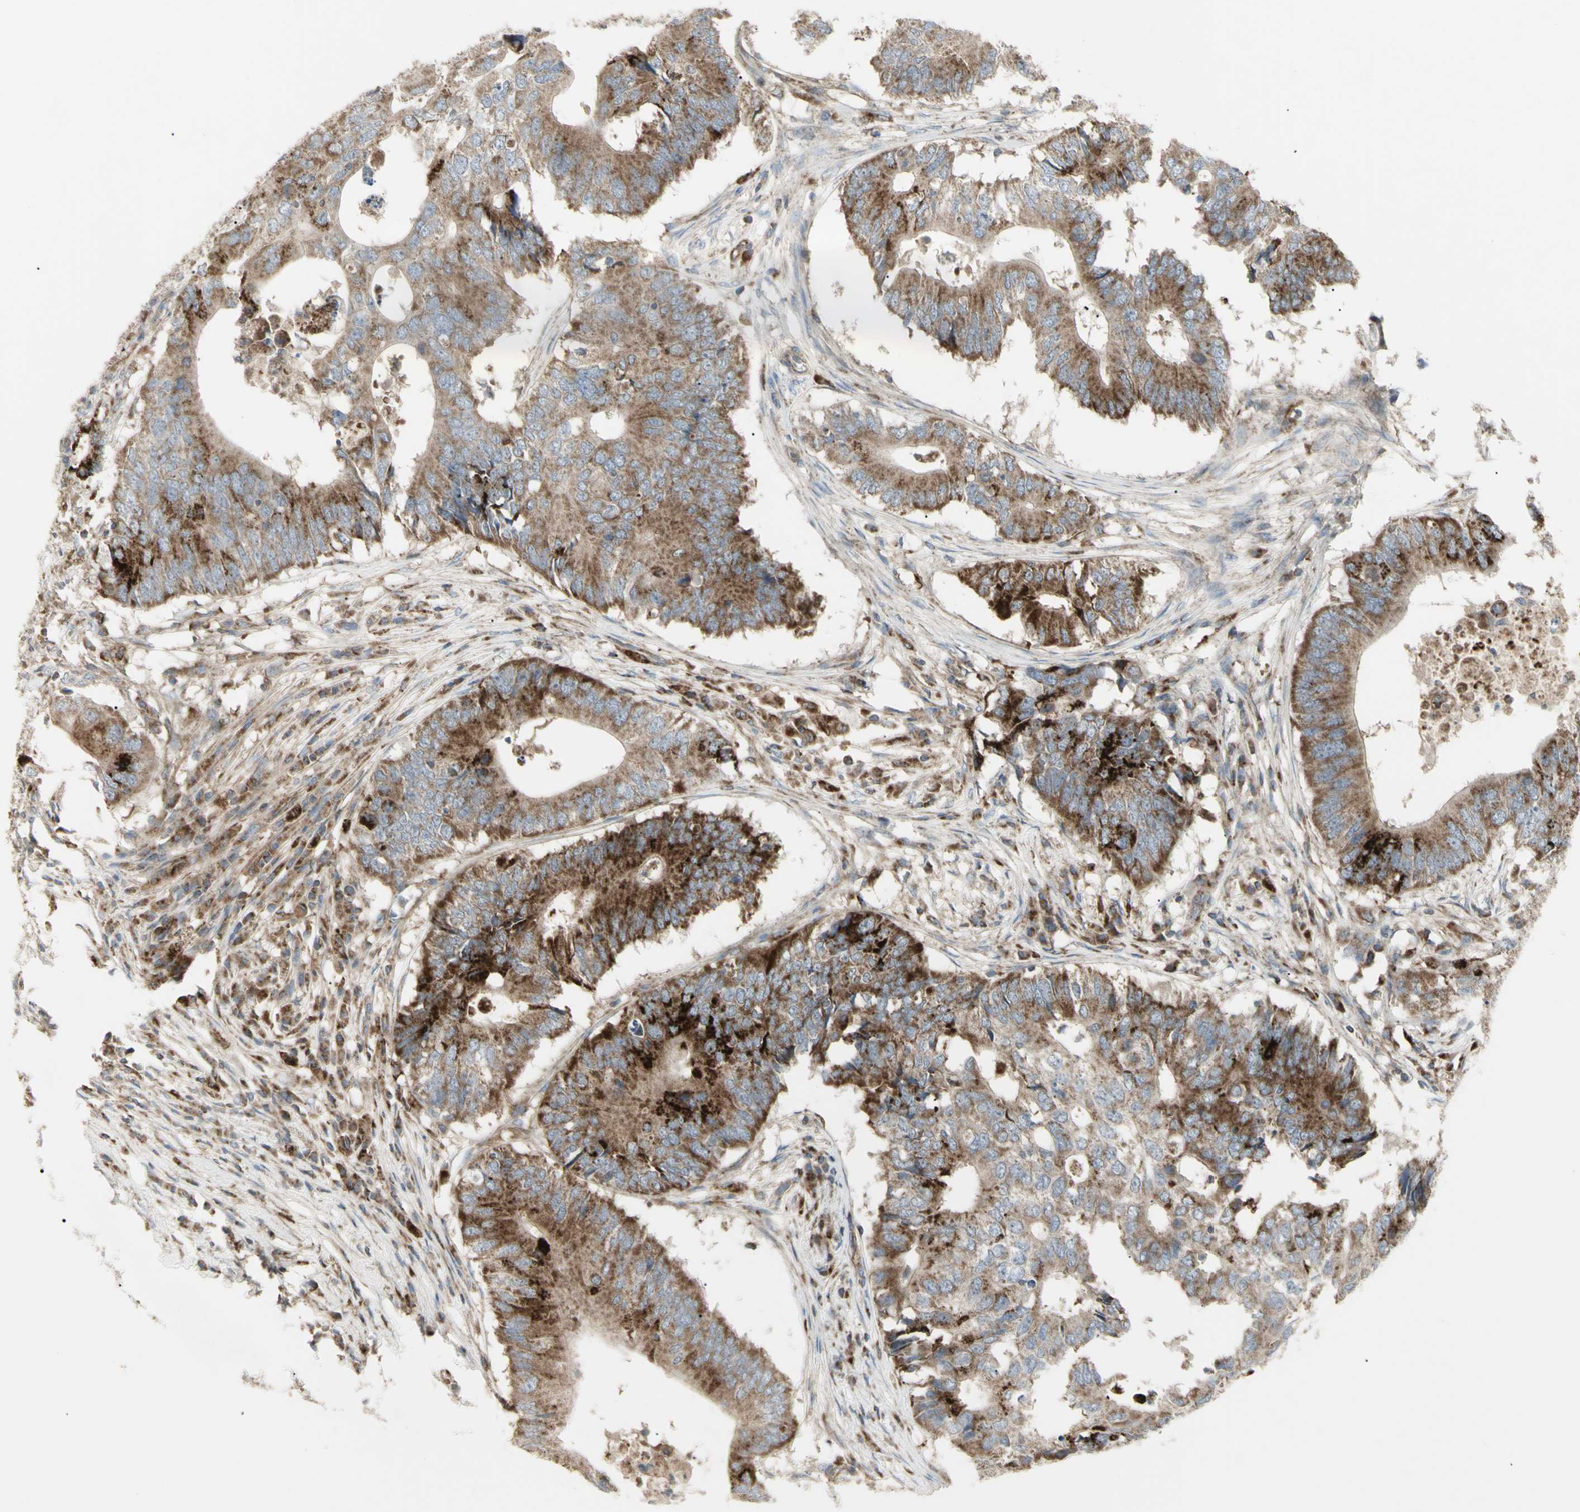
{"staining": {"intensity": "strong", "quantity": ">75%", "location": "cytoplasmic/membranous"}, "tissue": "colorectal cancer", "cell_type": "Tumor cells", "image_type": "cancer", "snomed": [{"axis": "morphology", "description": "Adenocarcinoma, NOS"}, {"axis": "topography", "description": "Colon"}], "caption": "DAB immunohistochemical staining of colorectal adenocarcinoma displays strong cytoplasmic/membranous protein positivity in about >75% of tumor cells.", "gene": "CYB5R1", "patient": {"sex": "male", "age": 71}}